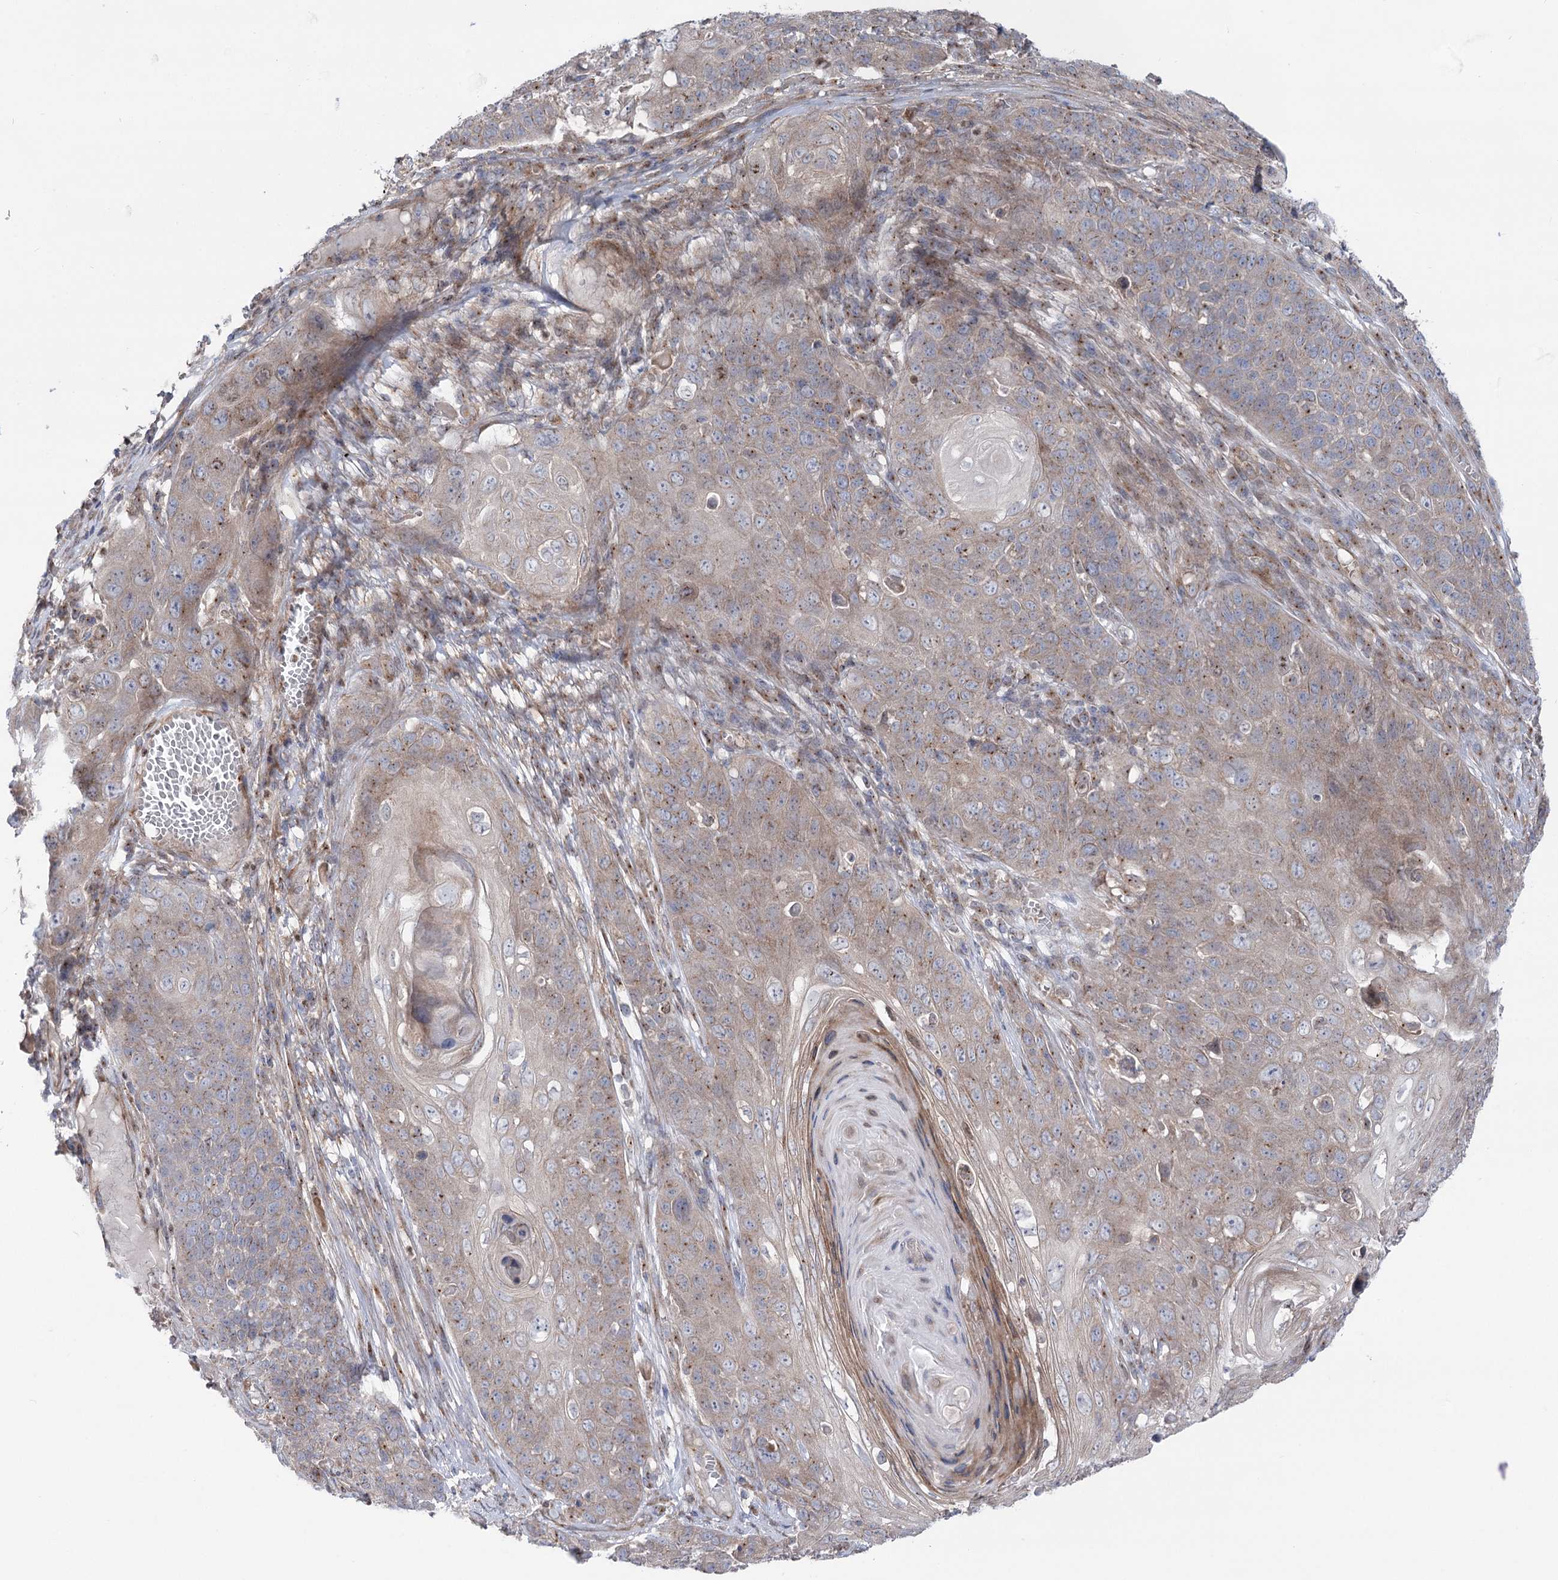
{"staining": {"intensity": "weak", "quantity": ">75%", "location": "cytoplasmic/membranous,nuclear"}, "tissue": "skin cancer", "cell_type": "Tumor cells", "image_type": "cancer", "snomed": [{"axis": "morphology", "description": "Squamous cell carcinoma, NOS"}, {"axis": "topography", "description": "Skin"}], "caption": "Skin cancer (squamous cell carcinoma) stained with DAB (3,3'-diaminobenzidine) IHC reveals low levels of weak cytoplasmic/membranous and nuclear expression in approximately >75% of tumor cells.", "gene": "SCN11A", "patient": {"sex": "male", "age": 55}}